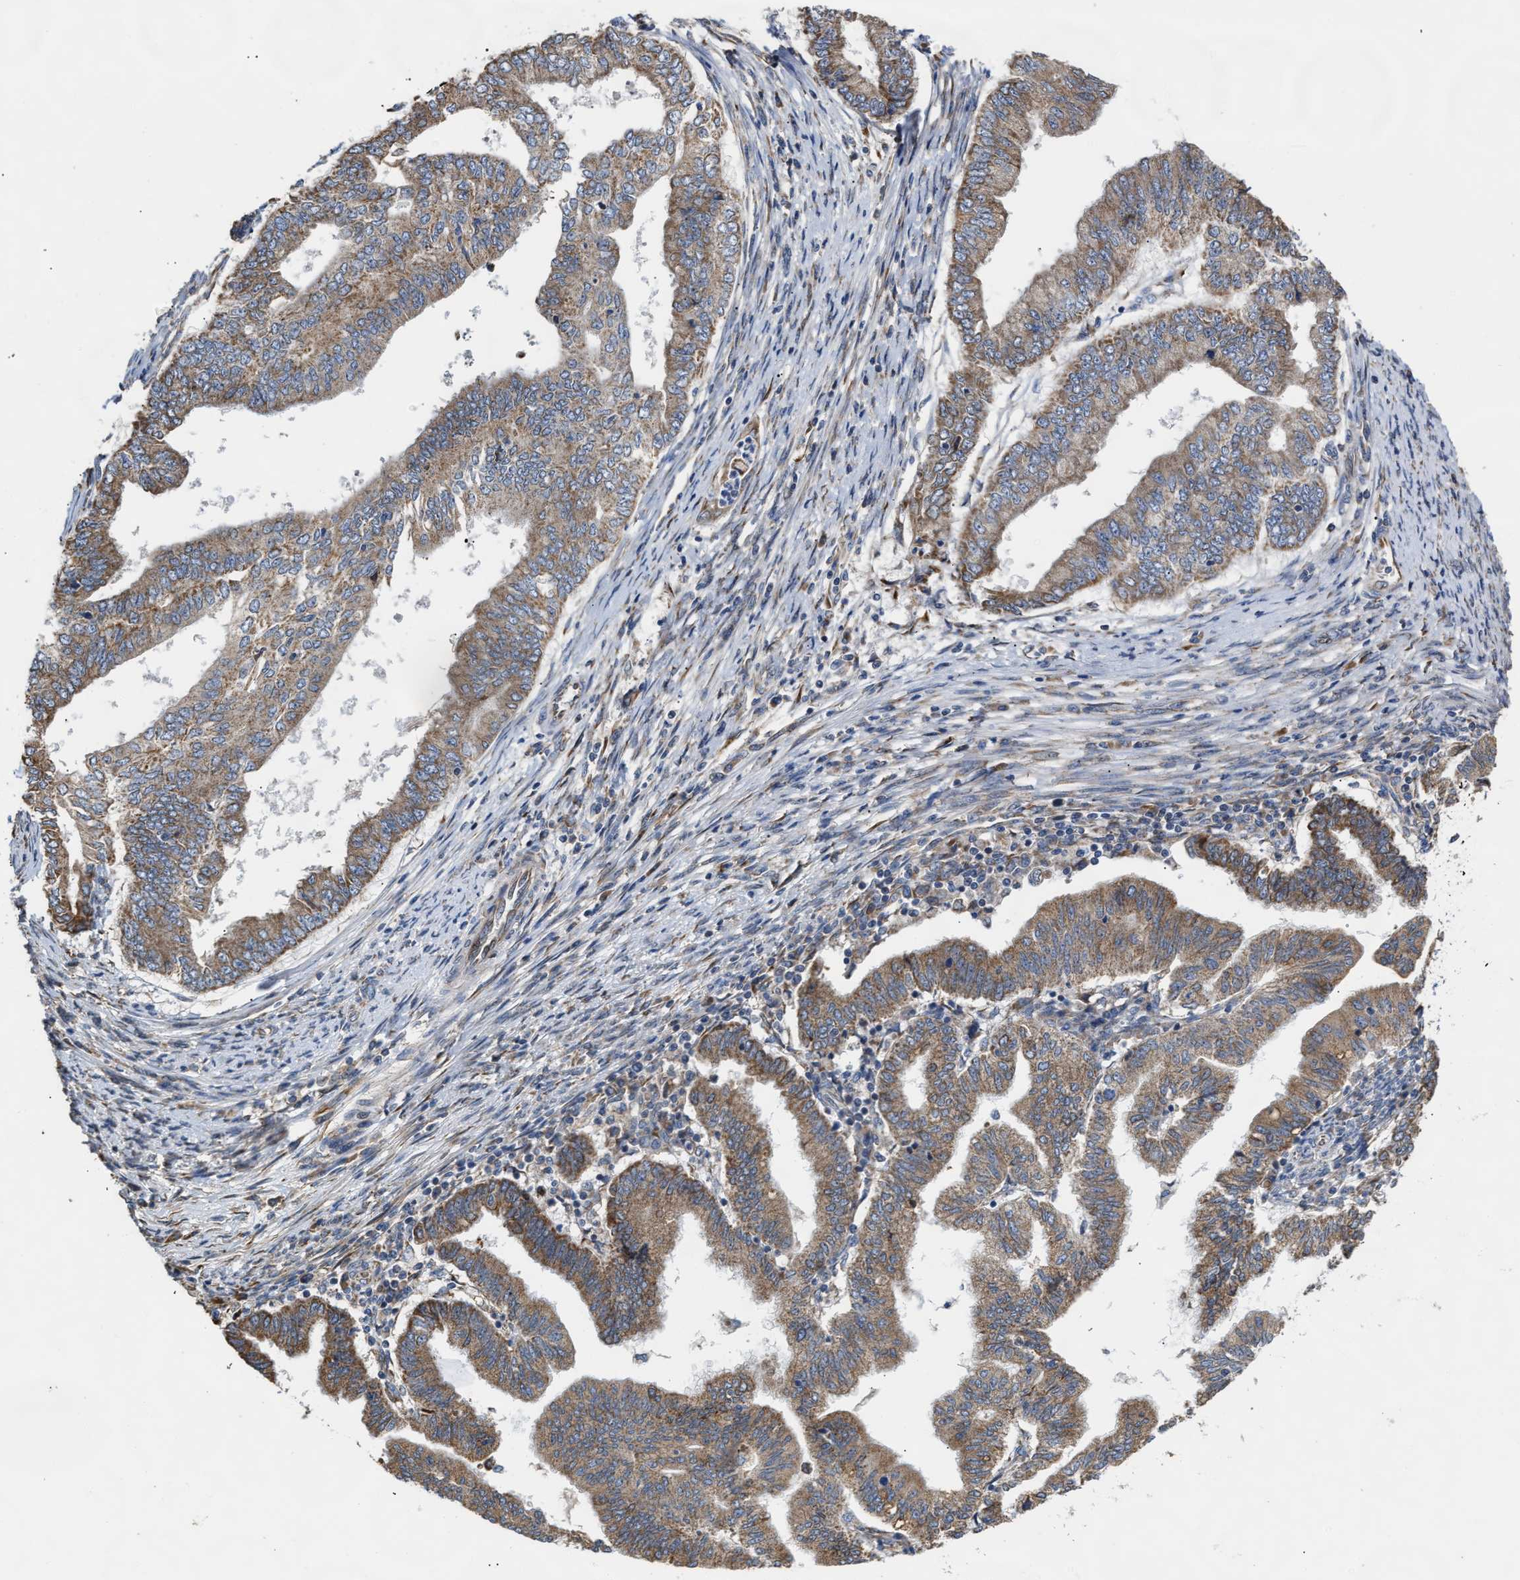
{"staining": {"intensity": "moderate", "quantity": ">75%", "location": "cytoplasmic/membranous"}, "tissue": "endometrial cancer", "cell_type": "Tumor cells", "image_type": "cancer", "snomed": [{"axis": "morphology", "description": "Polyp, NOS"}, {"axis": "morphology", "description": "Adenocarcinoma, NOS"}, {"axis": "morphology", "description": "Adenoma, NOS"}, {"axis": "topography", "description": "Endometrium"}], "caption": "Approximately >75% of tumor cells in human endometrial cancer display moderate cytoplasmic/membranous protein positivity as visualized by brown immunohistochemical staining.", "gene": "MALSU1", "patient": {"sex": "female", "age": 79}}